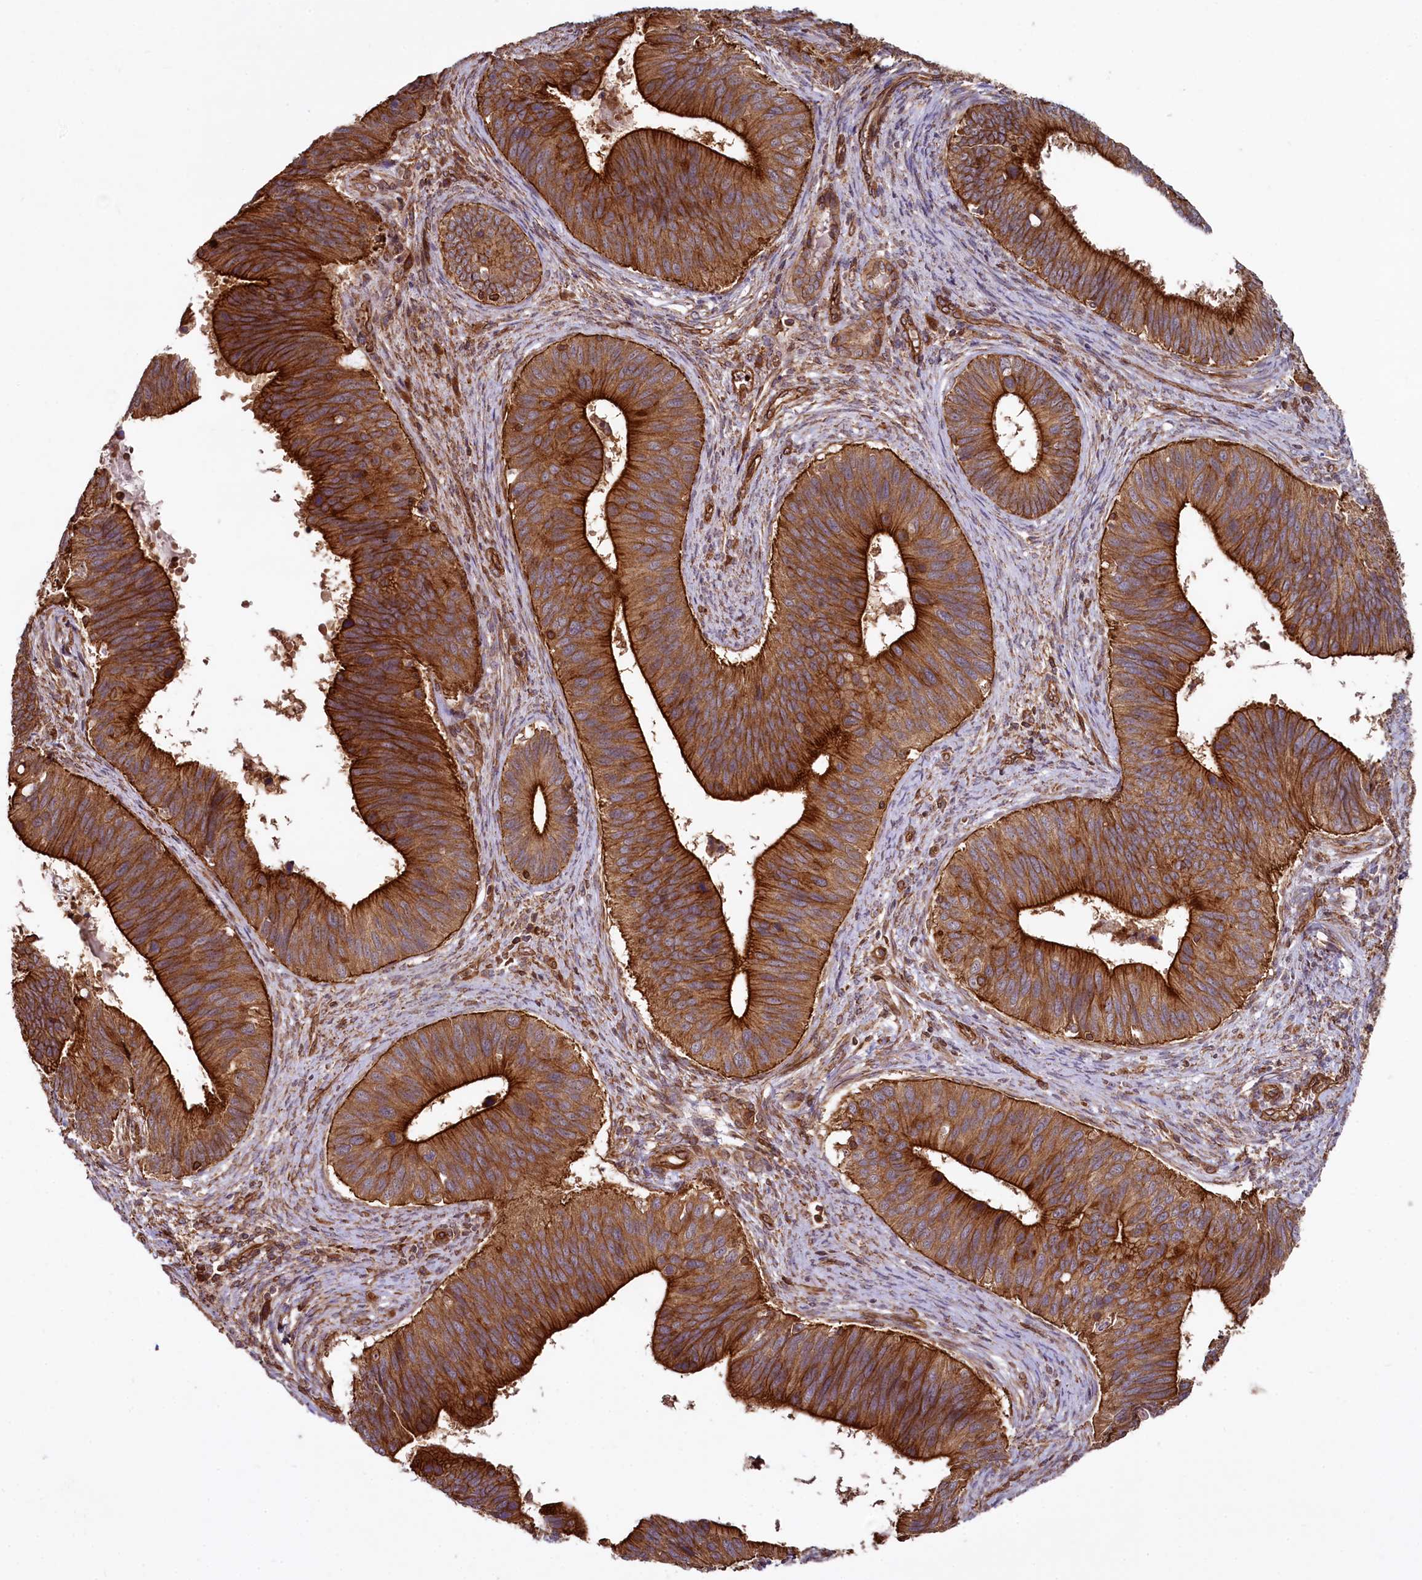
{"staining": {"intensity": "strong", "quantity": ">75%", "location": "cytoplasmic/membranous"}, "tissue": "cervical cancer", "cell_type": "Tumor cells", "image_type": "cancer", "snomed": [{"axis": "morphology", "description": "Adenocarcinoma, NOS"}, {"axis": "topography", "description": "Cervix"}], "caption": "IHC (DAB (3,3'-diaminobenzidine)) staining of human cervical cancer (adenocarcinoma) displays strong cytoplasmic/membranous protein expression in approximately >75% of tumor cells. (brown staining indicates protein expression, while blue staining denotes nuclei).", "gene": "SVIP", "patient": {"sex": "female", "age": 42}}